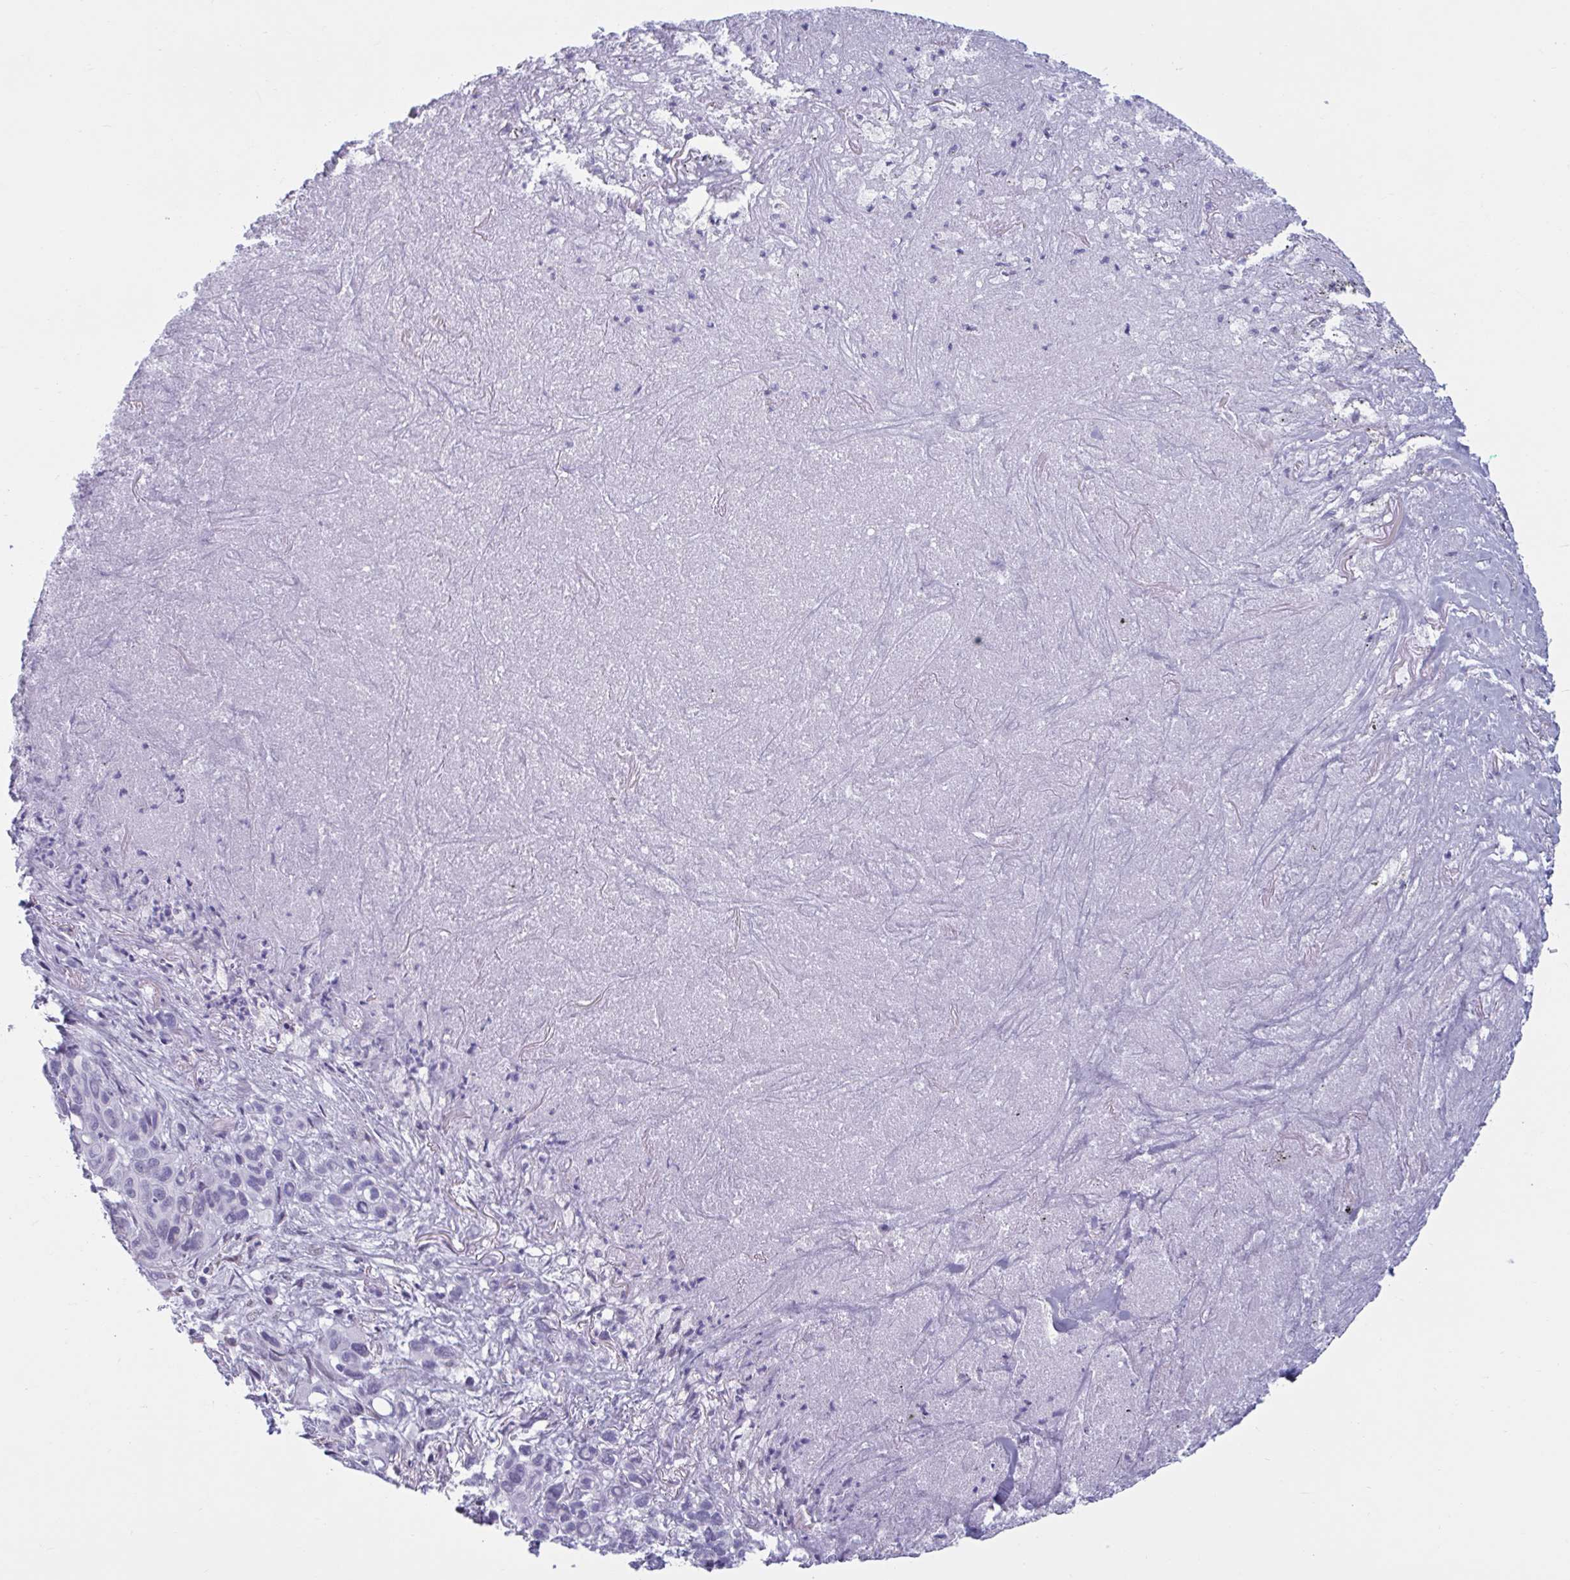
{"staining": {"intensity": "negative", "quantity": "none", "location": "none"}, "tissue": "melanoma", "cell_type": "Tumor cells", "image_type": "cancer", "snomed": [{"axis": "morphology", "description": "Malignant melanoma, Metastatic site"}, {"axis": "topography", "description": "Lung"}], "caption": "Micrograph shows no protein expression in tumor cells of malignant melanoma (metastatic site) tissue.", "gene": "MSMB", "patient": {"sex": "male", "age": 48}}